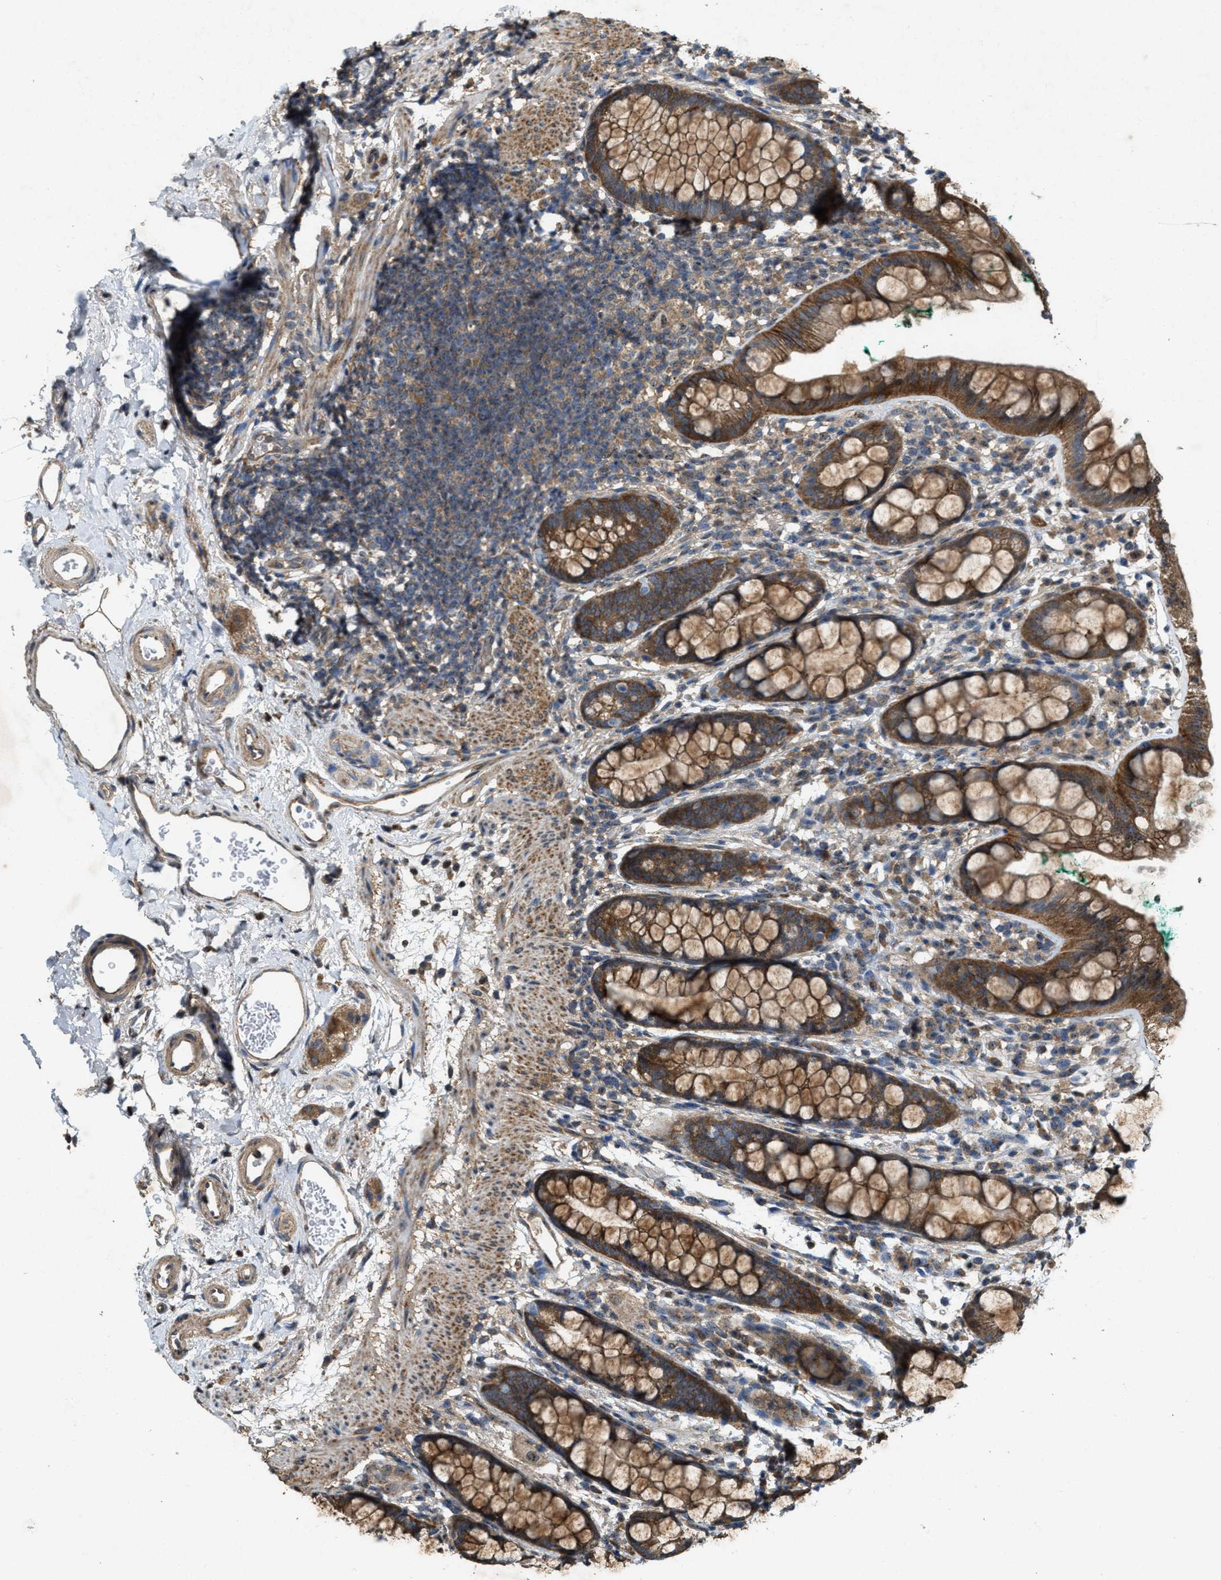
{"staining": {"intensity": "moderate", "quantity": ">75%", "location": "cytoplasmic/membranous"}, "tissue": "rectum", "cell_type": "Glandular cells", "image_type": "normal", "snomed": [{"axis": "morphology", "description": "Normal tissue, NOS"}, {"axis": "topography", "description": "Rectum"}], "caption": "Brown immunohistochemical staining in normal rectum reveals moderate cytoplasmic/membranous positivity in approximately >75% of glandular cells. Immunohistochemistry stains the protein in brown and the nuclei are stained blue.", "gene": "PDP2", "patient": {"sex": "female", "age": 65}}